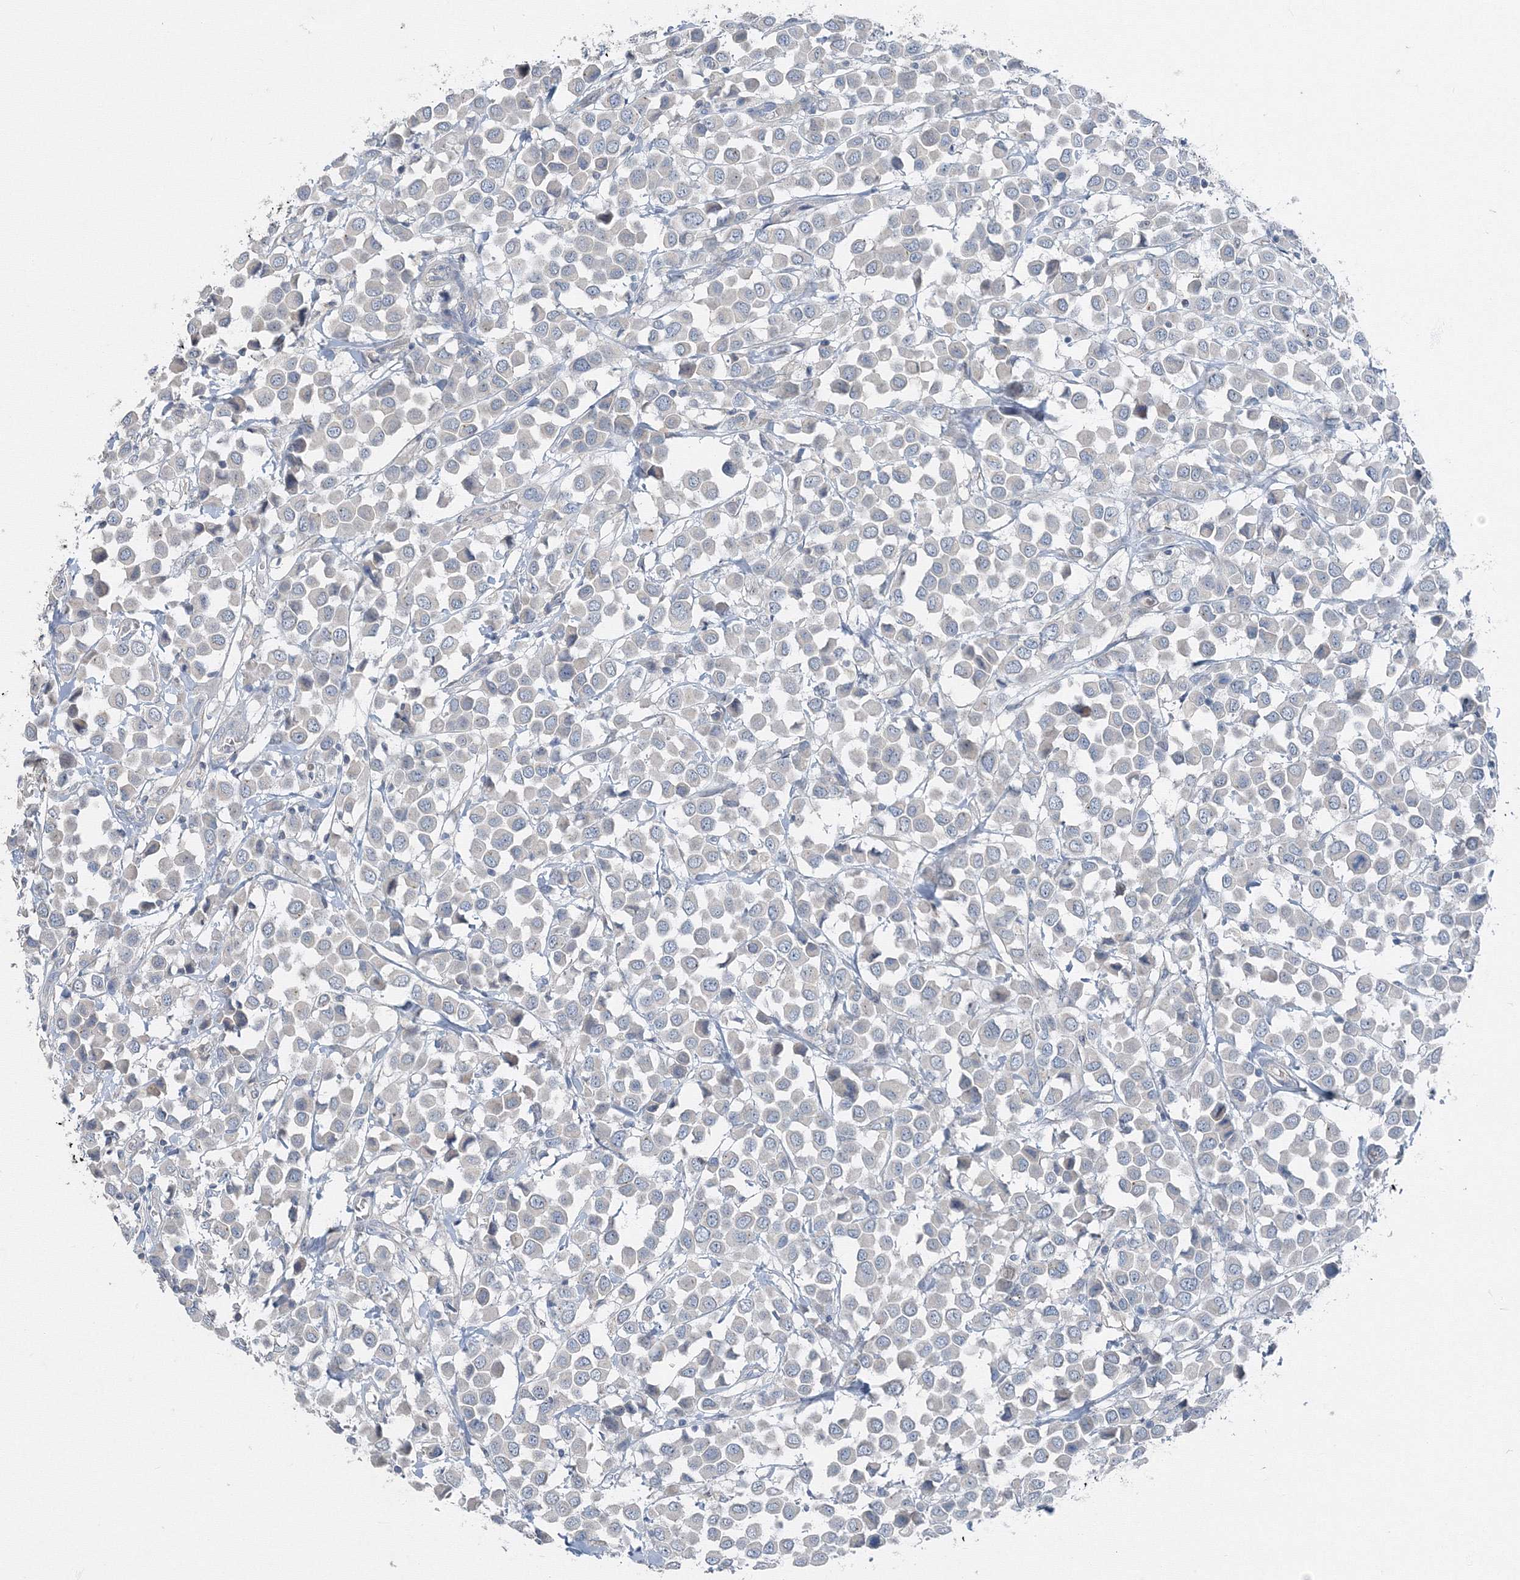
{"staining": {"intensity": "negative", "quantity": "none", "location": "none"}, "tissue": "breast cancer", "cell_type": "Tumor cells", "image_type": "cancer", "snomed": [{"axis": "morphology", "description": "Duct carcinoma"}, {"axis": "topography", "description": "Breast"}], "caption": "Intraductal carcinoma (breast) was stained to show a protein in brown. There is no significant staining in tumor cells.", "gene": "AASDH", "patient": {"sex": "female", "age": 61}}